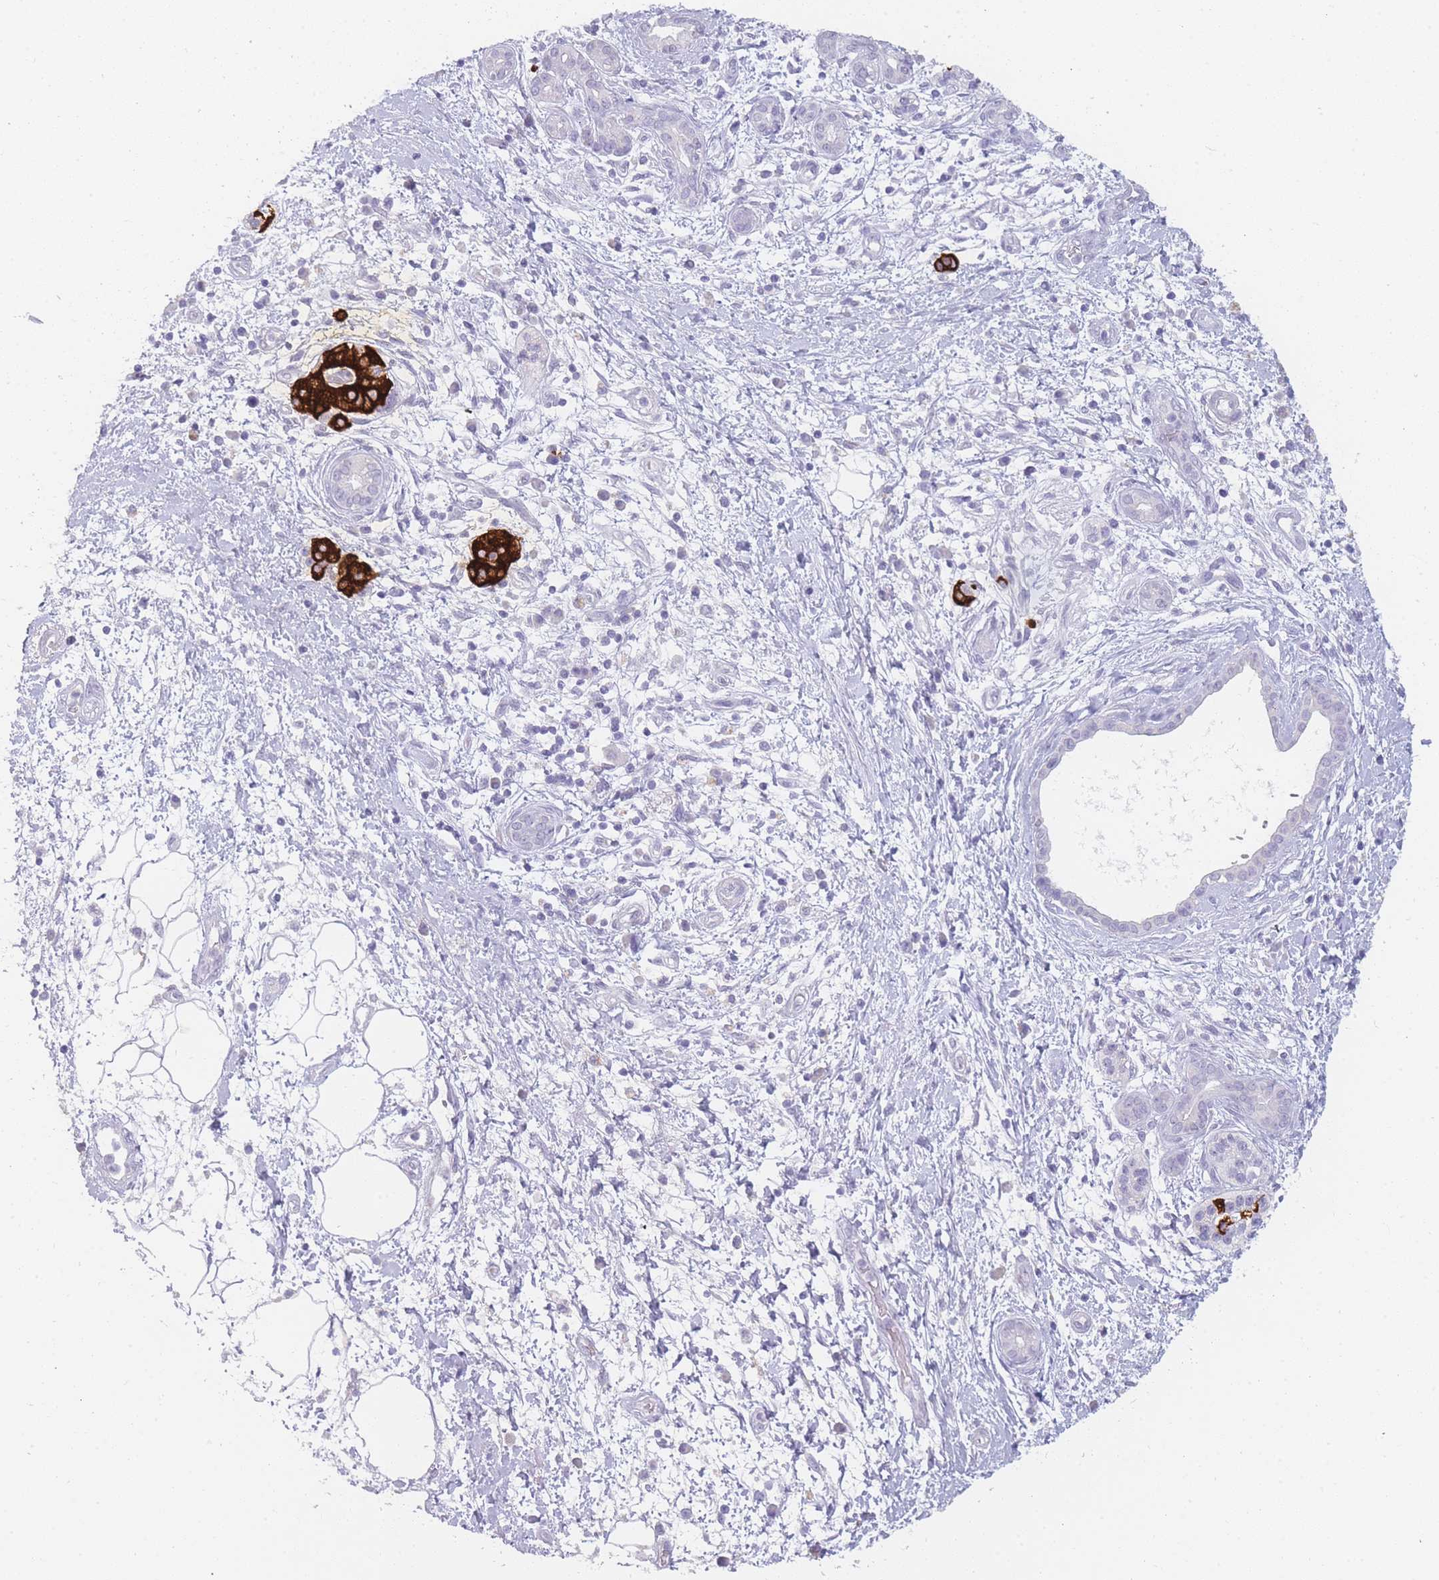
{"staining": {"intensity": "strong", "quantity": "<25%", "location": "cytoplasmic/membranous"}, "tissue": "pancreatic cancer", "cell_type": "Tumor cells", "image_type": "cancer", "snomed": [{"axis": "morphology", "description": "Adenocarcinoma, NOS"}, {"axis": "topography", "description": "Pancreas"}], "caption": "About <25% of tumor cells in pancreatic cancer exhibit strong cytoplasmic/membranous protein positivity as visualized by brown immunohistochemical staining.", "gene": "INS", "patient": {"sex": "male", "age": 78}}